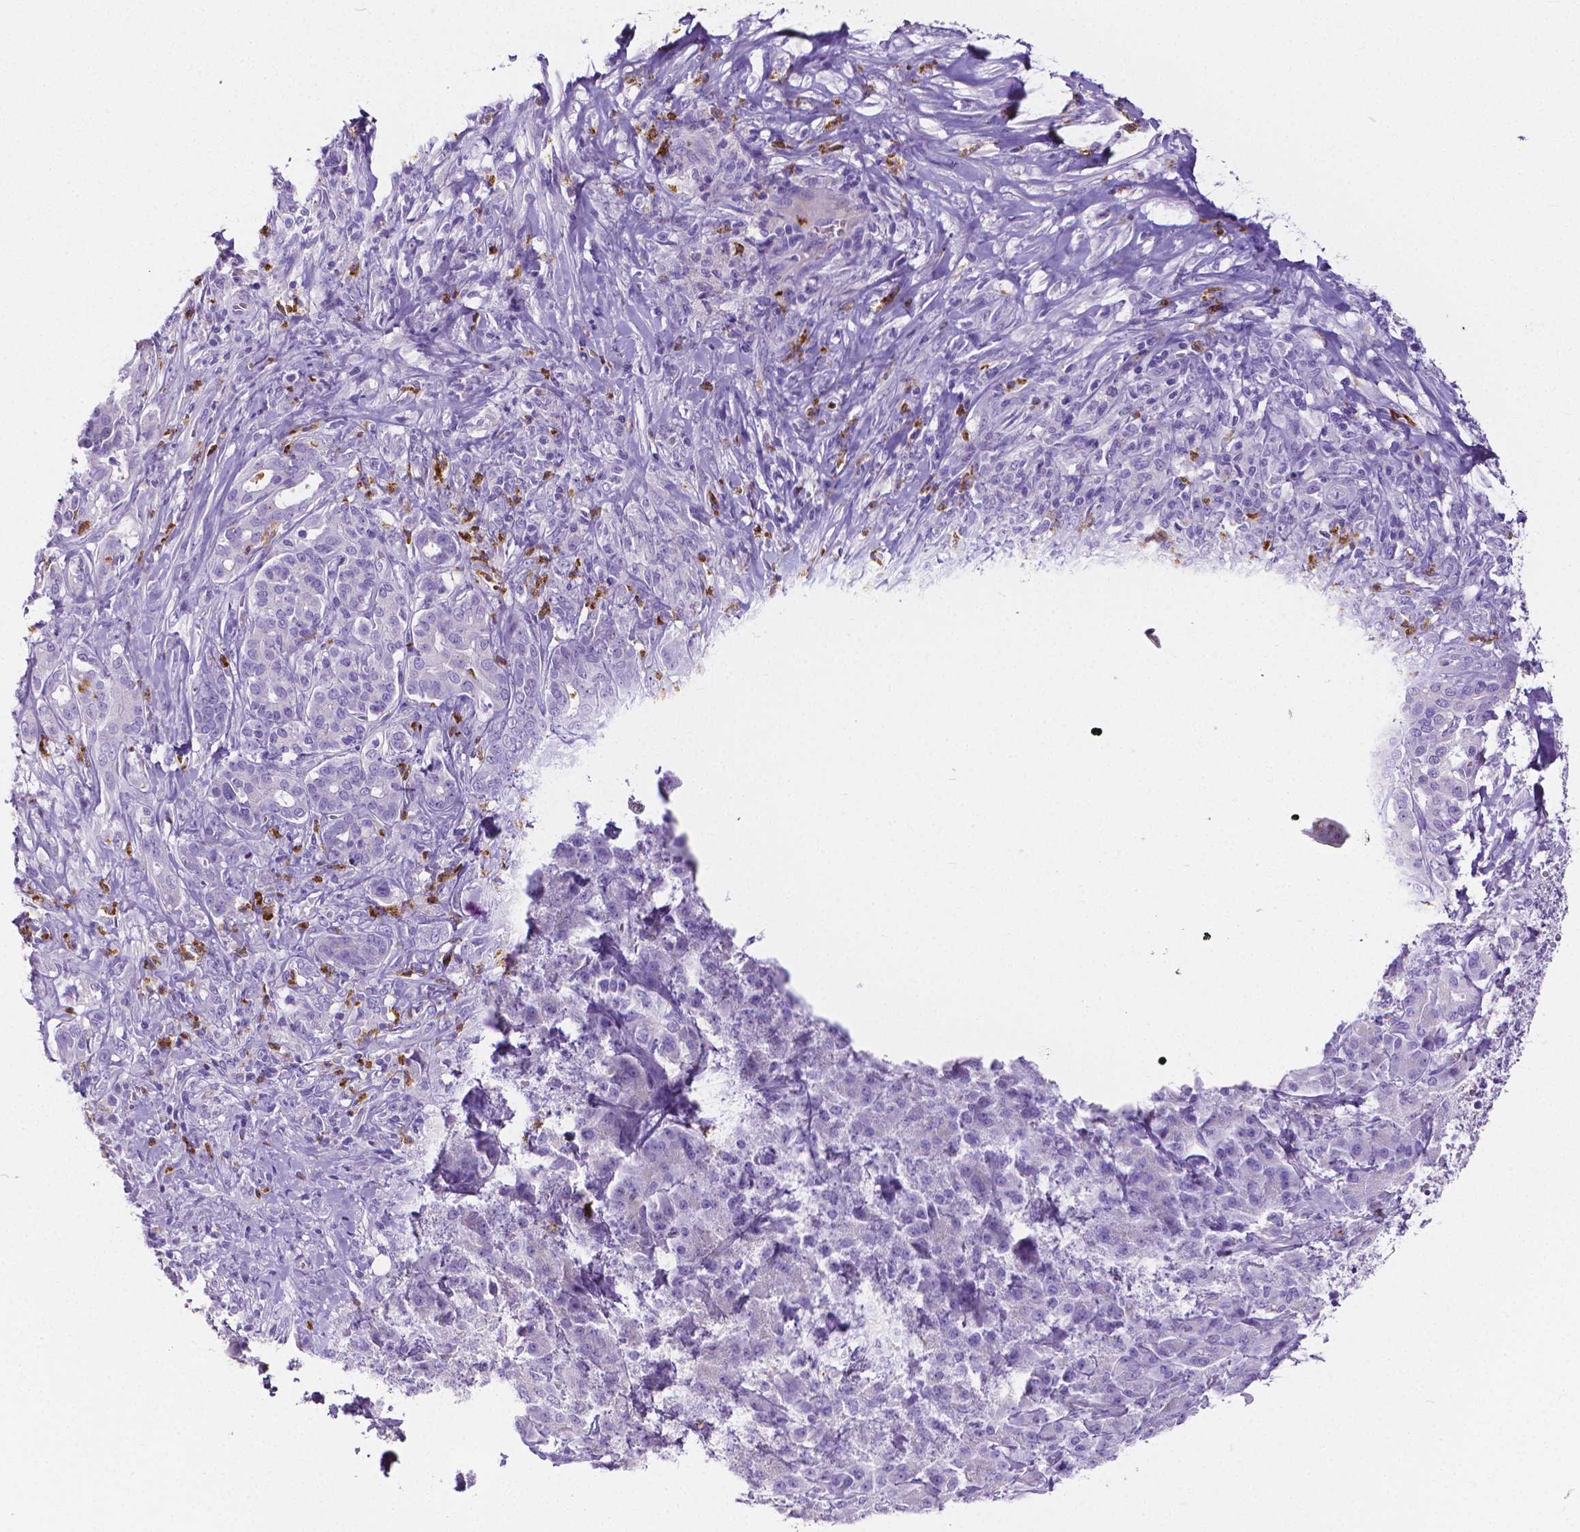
{"staining": {"intensity": "negative", "quantity": "none", "location": "none"}, "tissue": "pancreatic cancer", "cell_type": "Tumor cells", "image_type": "cancer", "snomed": [{"axis": "morphology", "description": "Normal tissue, NOS"}, {"axis": "morphology", "description": "Inflammation, NOS"}, {"axis": "morphology", "description": "Adenocarcinoma, NOS"}, {"axis": "topography", "description": "Pancreas"}], "caption": "Immunohistochemistry (IHC) of adenocarcinoma (pancreatic) exhibits no expression in tumor cells.", "gene": "MMP9", "patient": {"sex": "male", "age": 57}}